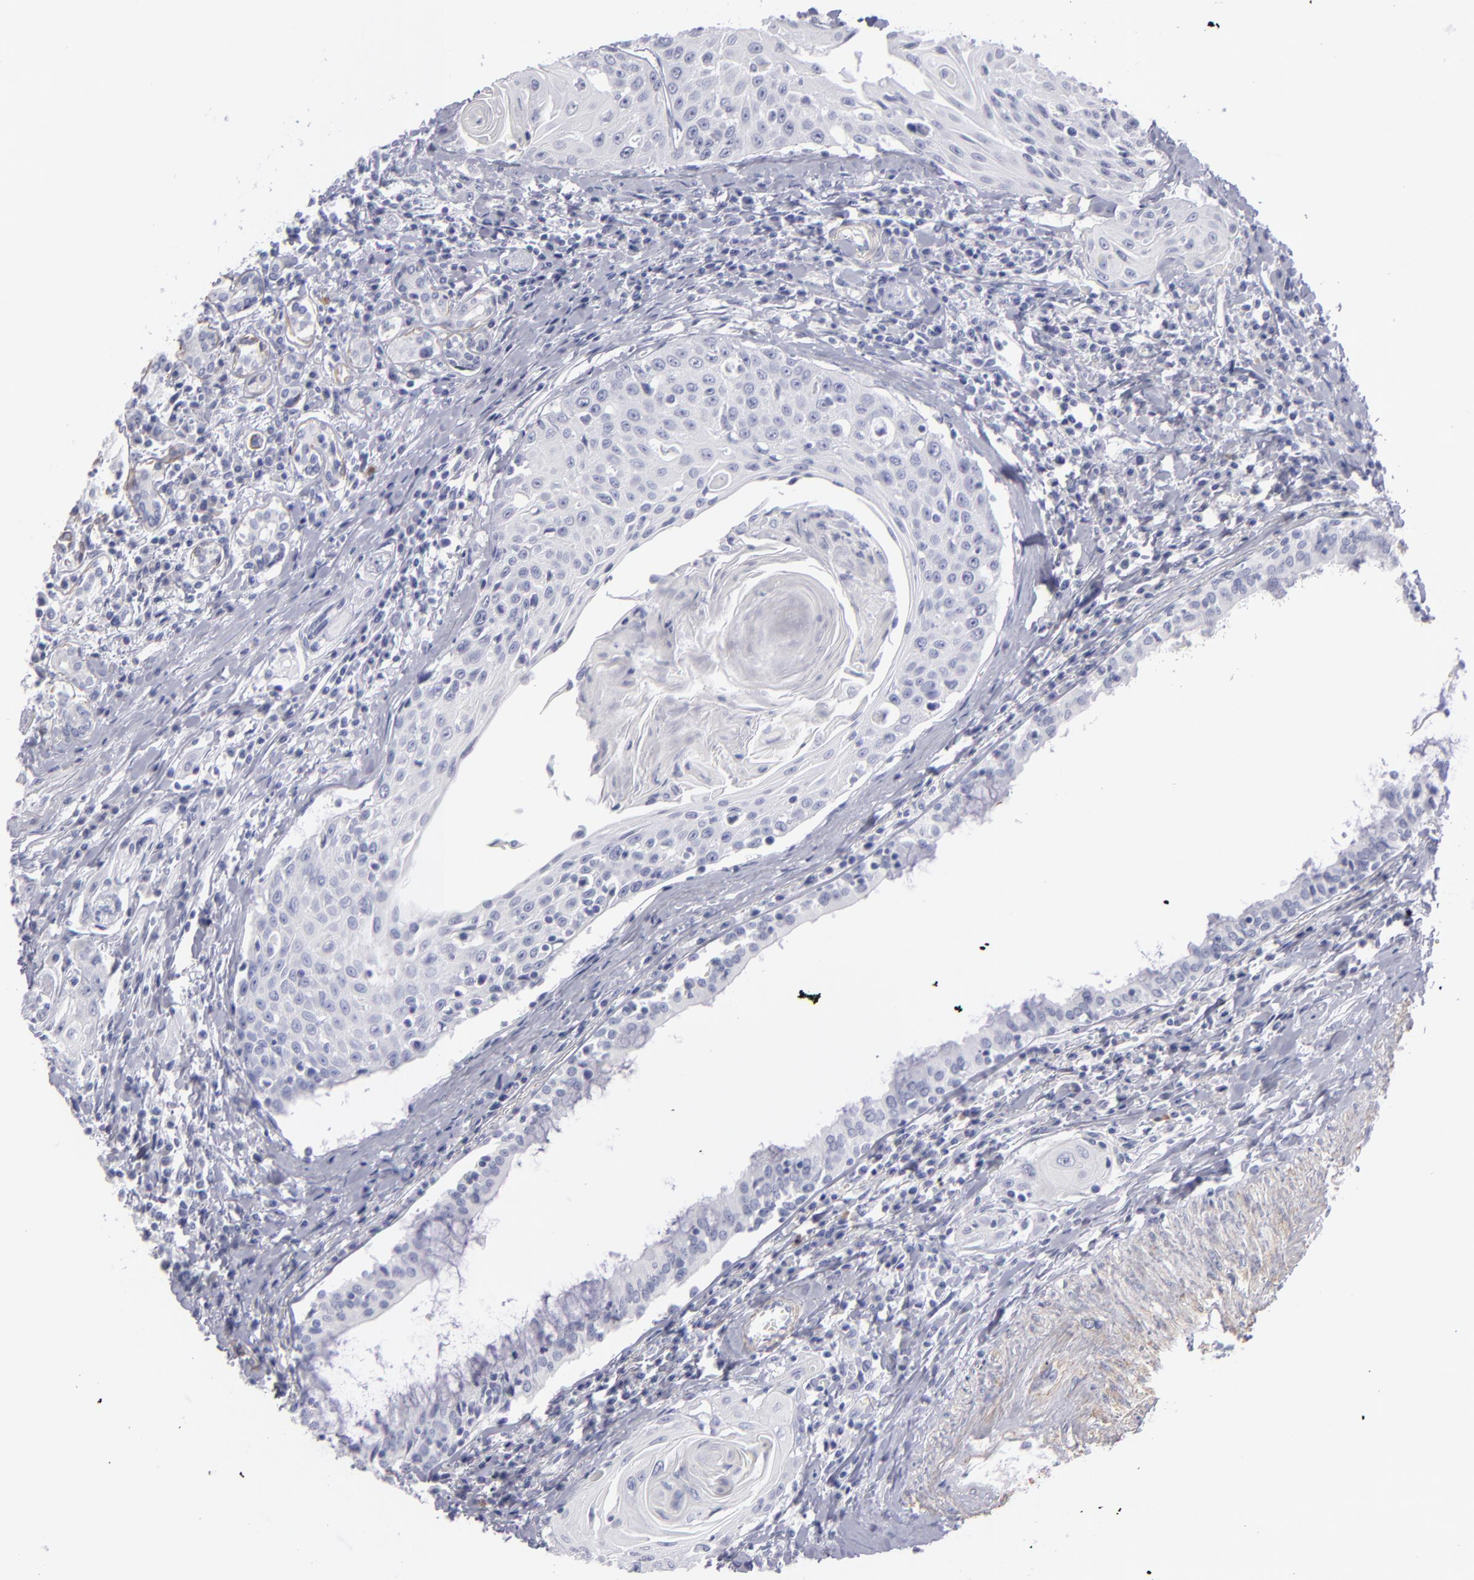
{"staining": {"intensity": "negative", "quantity": "none", "location": "none"}, "tissue": "head and neck cancer", "cell_type": "Tumor cells", "image_type": "cancer", "snomed": [{"axis": "morphology", "description": "Squamous cell carcinoma, NOS"}, {"axis": "morphology", "description": "Squamous cell carcinoma, metastatic, NOS"}, {"axis": "topography", "description": "Lymph node"}, {"axis": "topography", "description": "Salivary gland"}, {"axis": "topography", "description": "Head-Neck"}], "caption": "Tumor cells show no significant protein expression in head and neck squamous cell carcinoma.", "gene": "MYH11", "patient": {"sex": "female", "age": 74}}